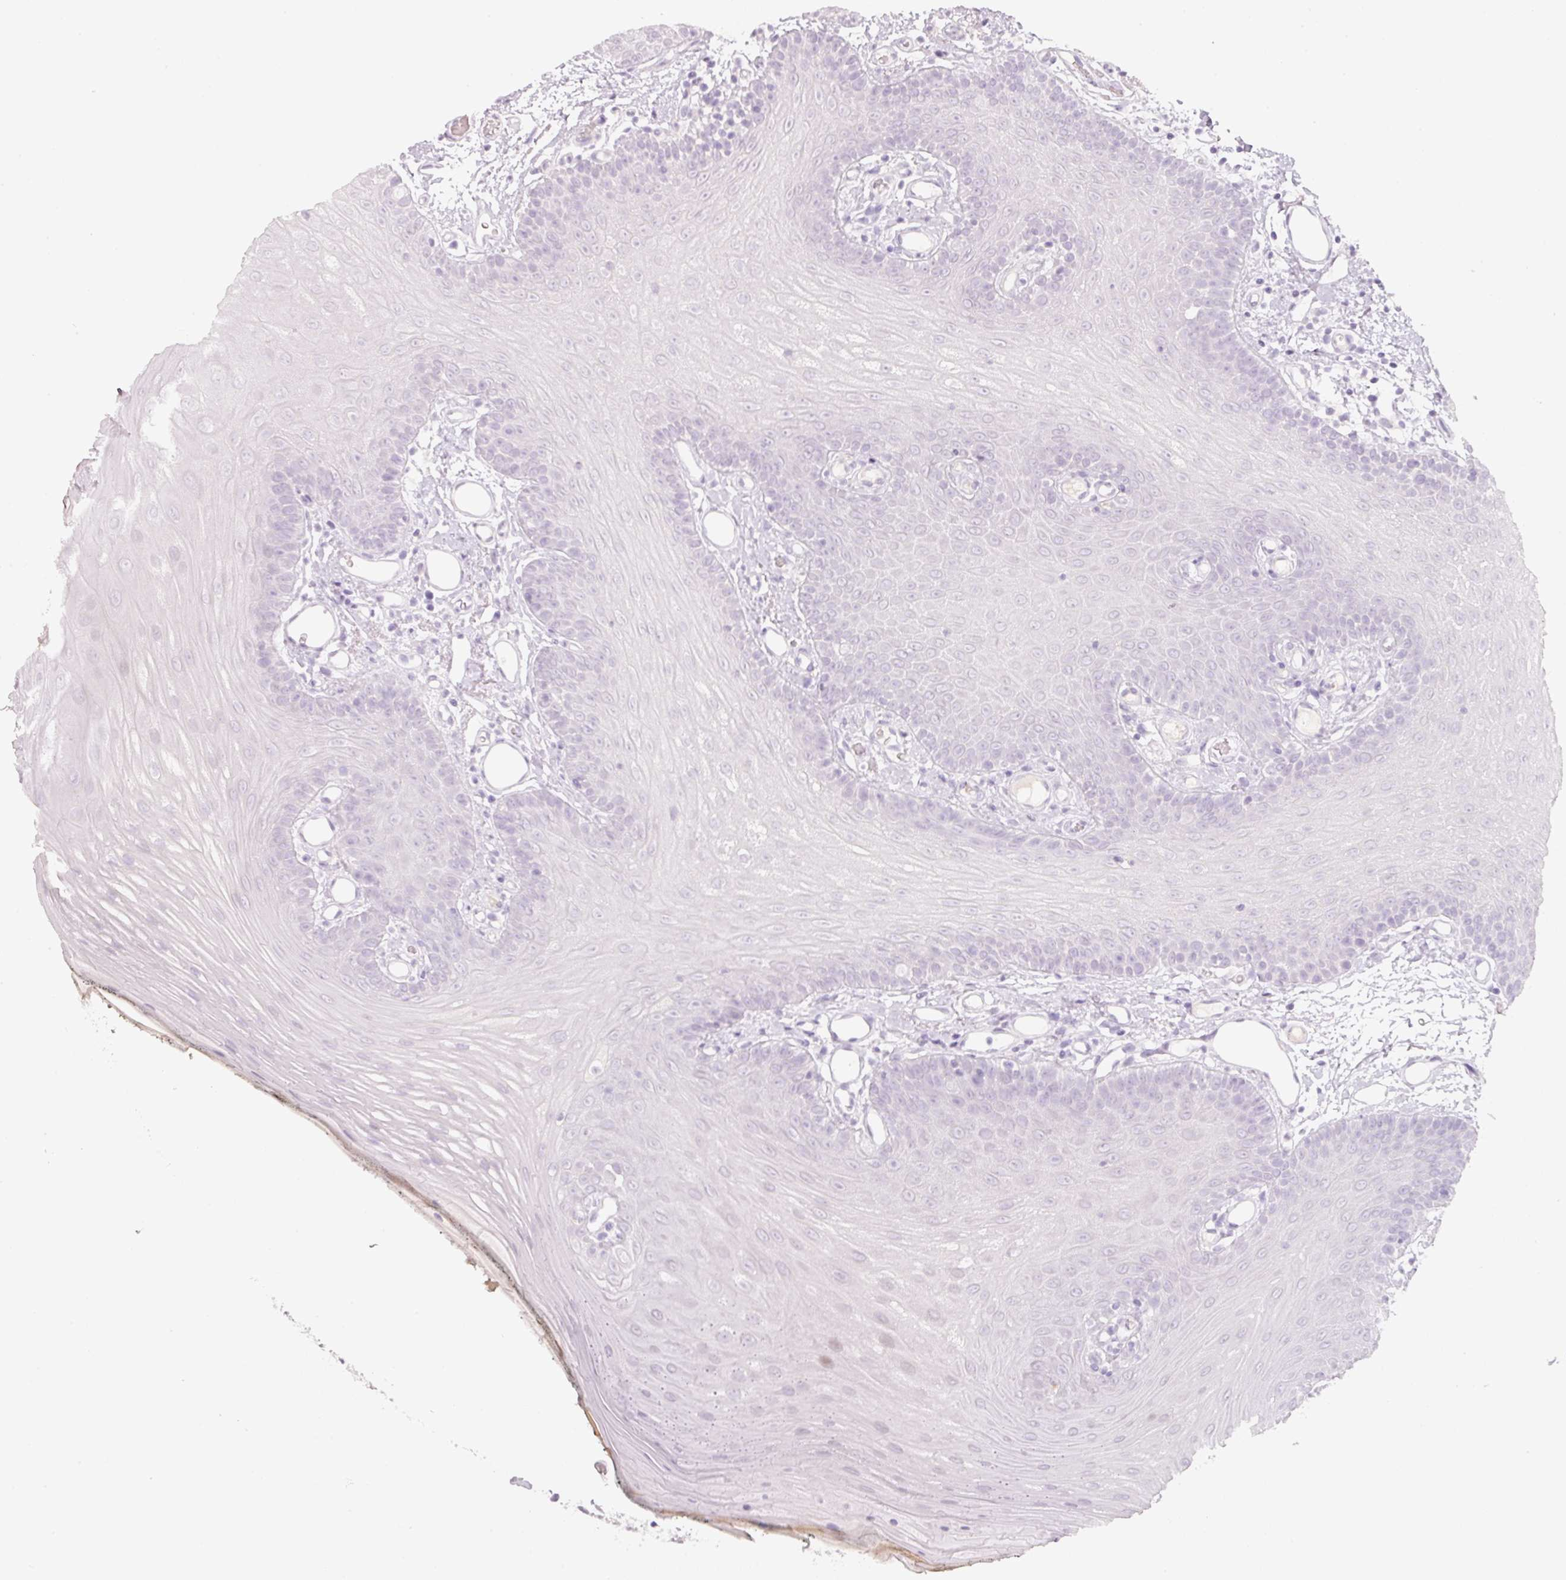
{"staining": {"intensity": "negative", "quantity": "none", "location": "none"}, "tissue": "oral mucosa", "cell_type": "Squamous epithelial cells", "image_type": "normal", "snomed": [{"axis": "morphology", "description": "Normal tissue, NOS"}, {"axis": "morphology", "description": "Squamous cell carcinoma, NOS"}, {"axis": "topography", "description": "Oral tissue"}, {"axis": "topography", "description": "Head-Neck"}], "caption": "High magnification brightfield microscopy of unremarkable oral mucosa stained with DAB (3,3'-diaminobenzidine) (brown) and counterstained with hematoxylin (blue): squamous epithelial cells show no significant staining. (IHC, brightfield microscopy, high magnification).", "gene": "ENSG00000206549", "patient": {"sex": "female", "age": 81}}